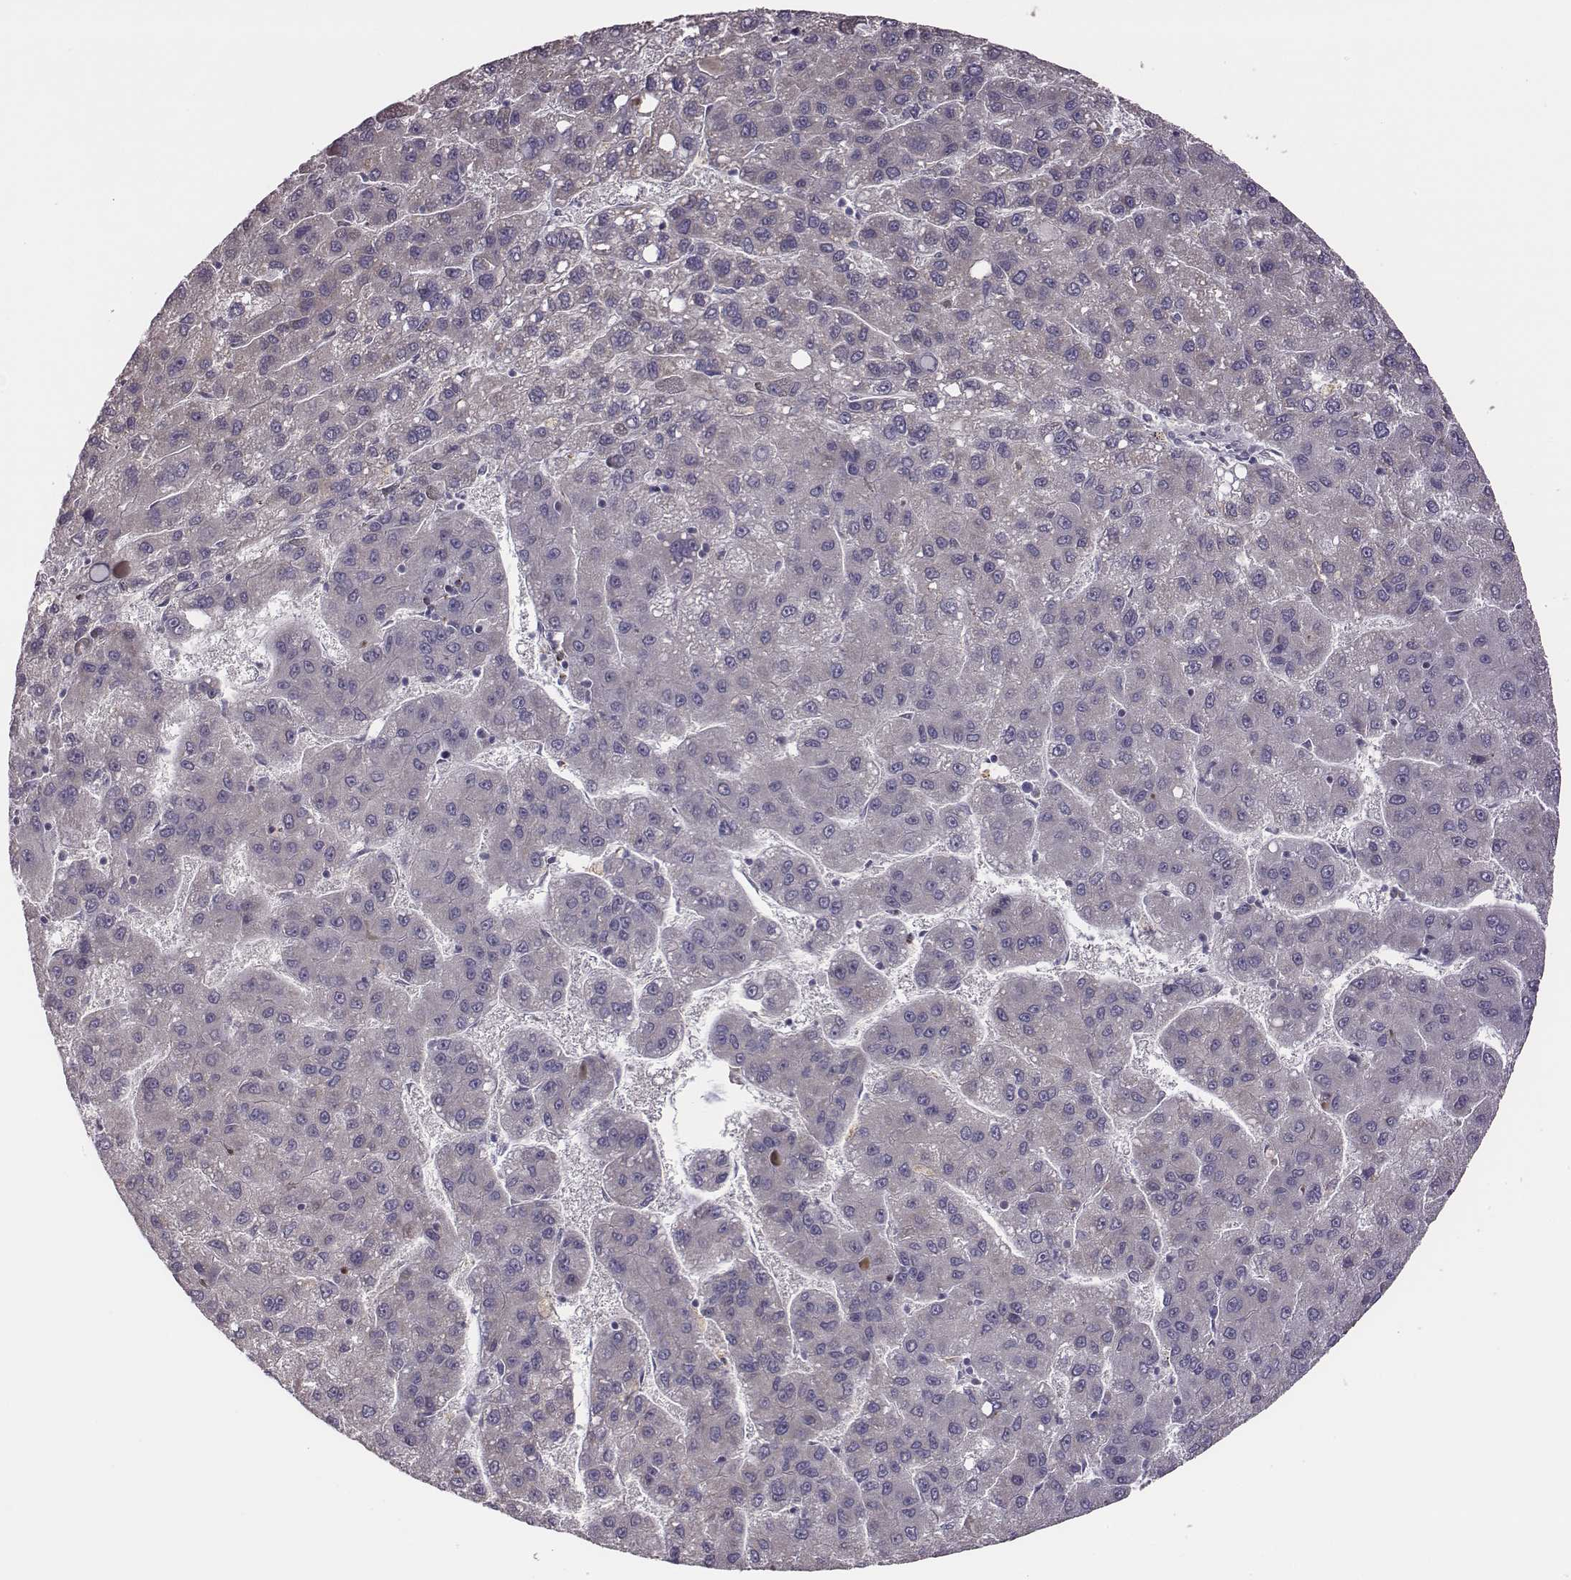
{"staining": {"intensity": "negative", "quantity": "none", "location": "none"}, "tissue": "liver cancer", "cell_type": "Tumor cells", "image_type": "cancer", "snomed": [{"axis": "morphology", "description": "Carcinoma, Hepatocellular, NOS"}, {"axis": "topography", "description": "Liver"}], "caption": "There is no significant expression in tumor cells of liver hepatocellular carcinoma. The staining is performed using DAB brown chromogen with nuclei counter-stained in using hematoxylin.", "gene": "KMO", "patient": {"sex": "female", "age": 82}}